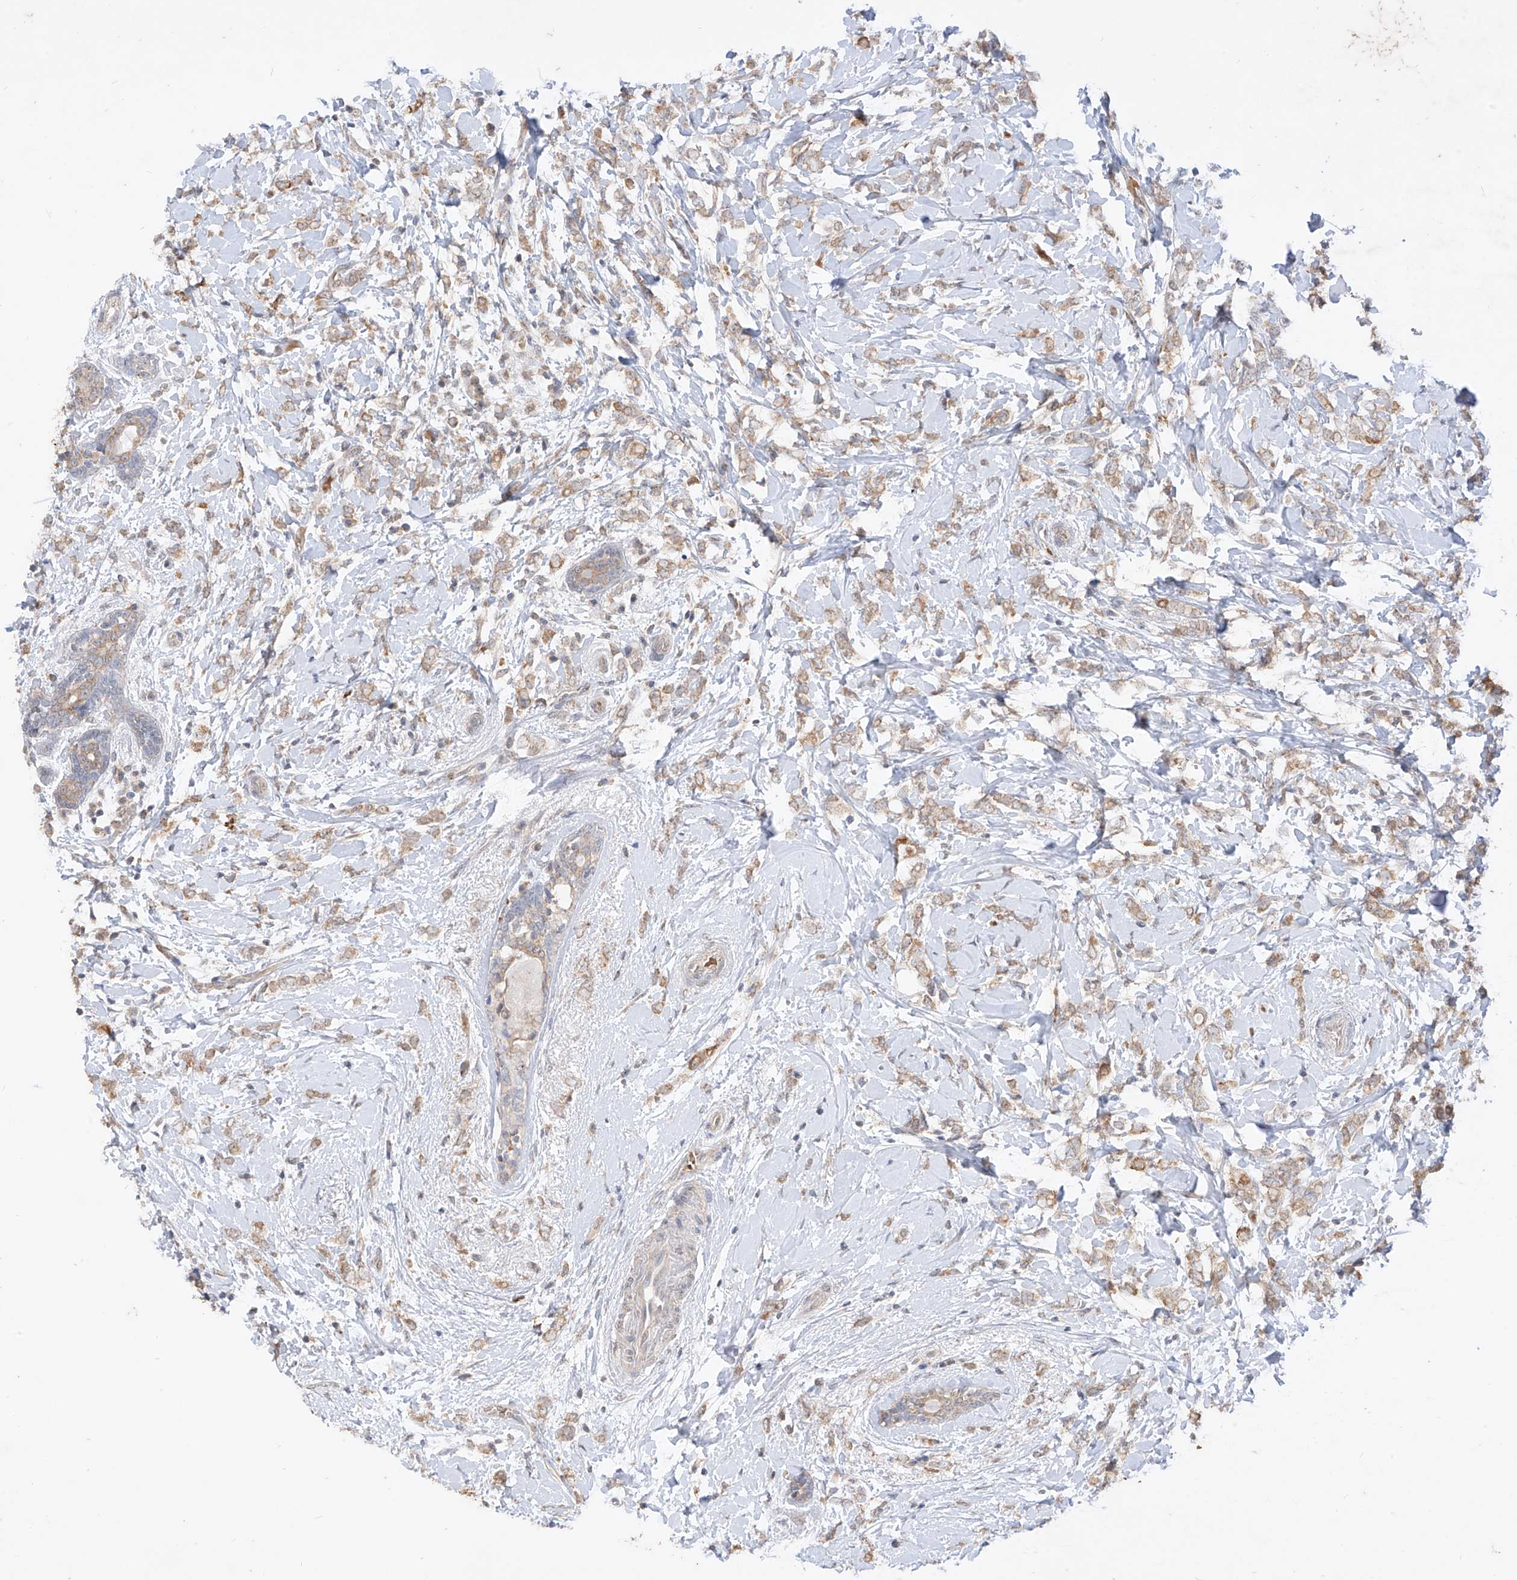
{"staining": {"intensity": "moderate", "quantity": ">75%", "location": "cytoplasmic/membranous"}, "tissue": "breast cancer", "cell_type": "Tumor cells", "image_type": "cancer", "snomed": [{"axis": "morphology", "description": "Normal tissue, NOS"}, {"axis": "morphology", "description": "Lobular carcinoma"}, {"axis": "topography", "description": "Breast"}], "caption": "Tumor cells show medium levels of moderate cytoplasmic/membranous expression in about >75% of cells in breast lobular carcinoma.", "gene": "MTUS2", "patient": {"sex": "female", "age": 47}}